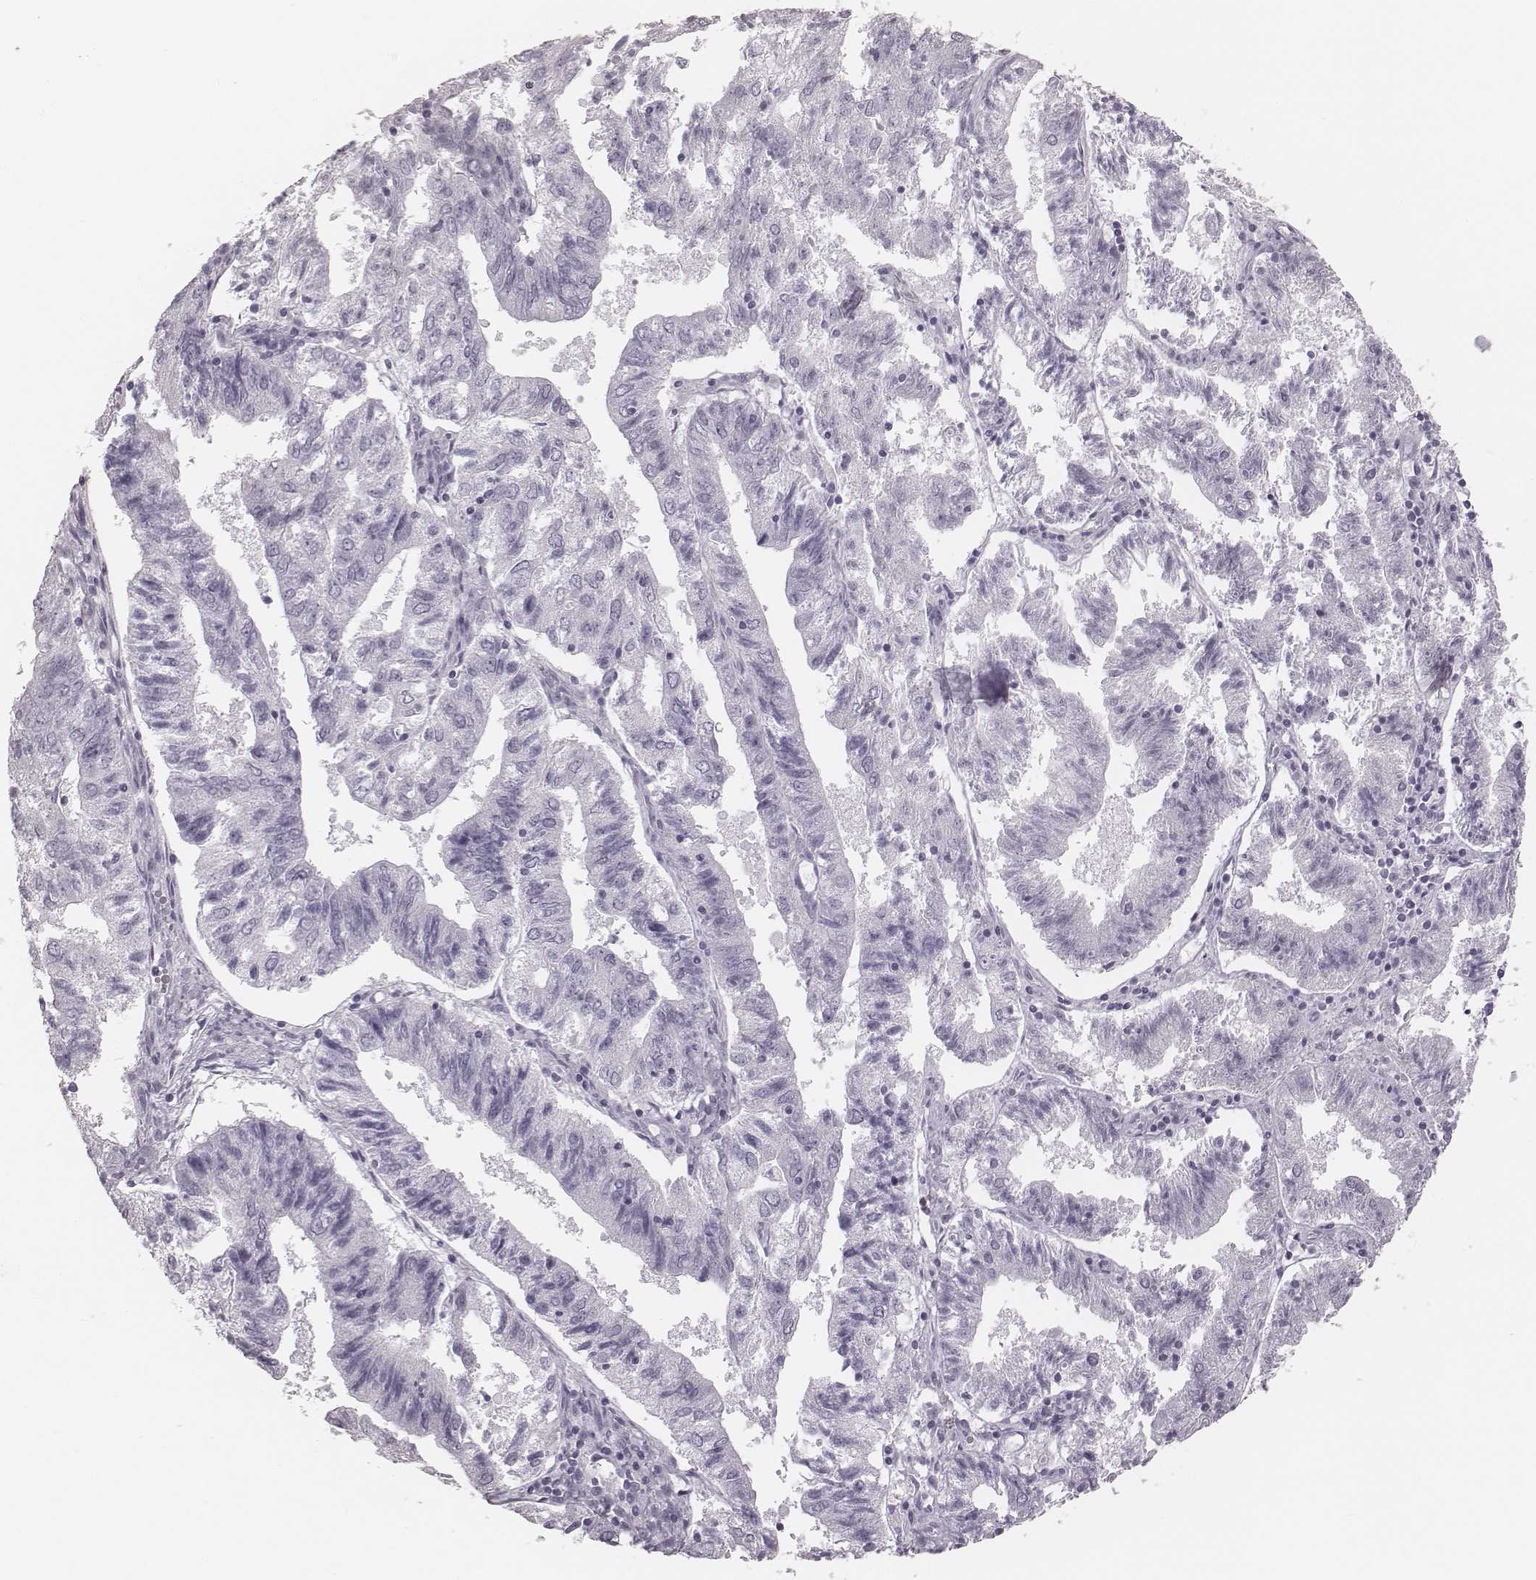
{"staining": {"intensity": "negative", "quantity": "none", "location": "none"}, "tissue": "endometrial cancer", "cell_type": "Tumor cells", "image_type": "cancer", "snomed": [{"axis": "morphology", "description": "Adenocarcinoma, NOS"}, {"axis": "topography", "description": "Endometrium"}], "caption": "This micrograph is of endometrial cancer (adenocarcinoma) stained with immunohistochemistry to label a protein in brown with the nuclei are counter-stained blue. There is no positivity in tumor cells. (DAB immunohistochemistry with hematoxylin counter stain).", "gene": "MSX1", "patient": {"sex": "female", "age": 82}}